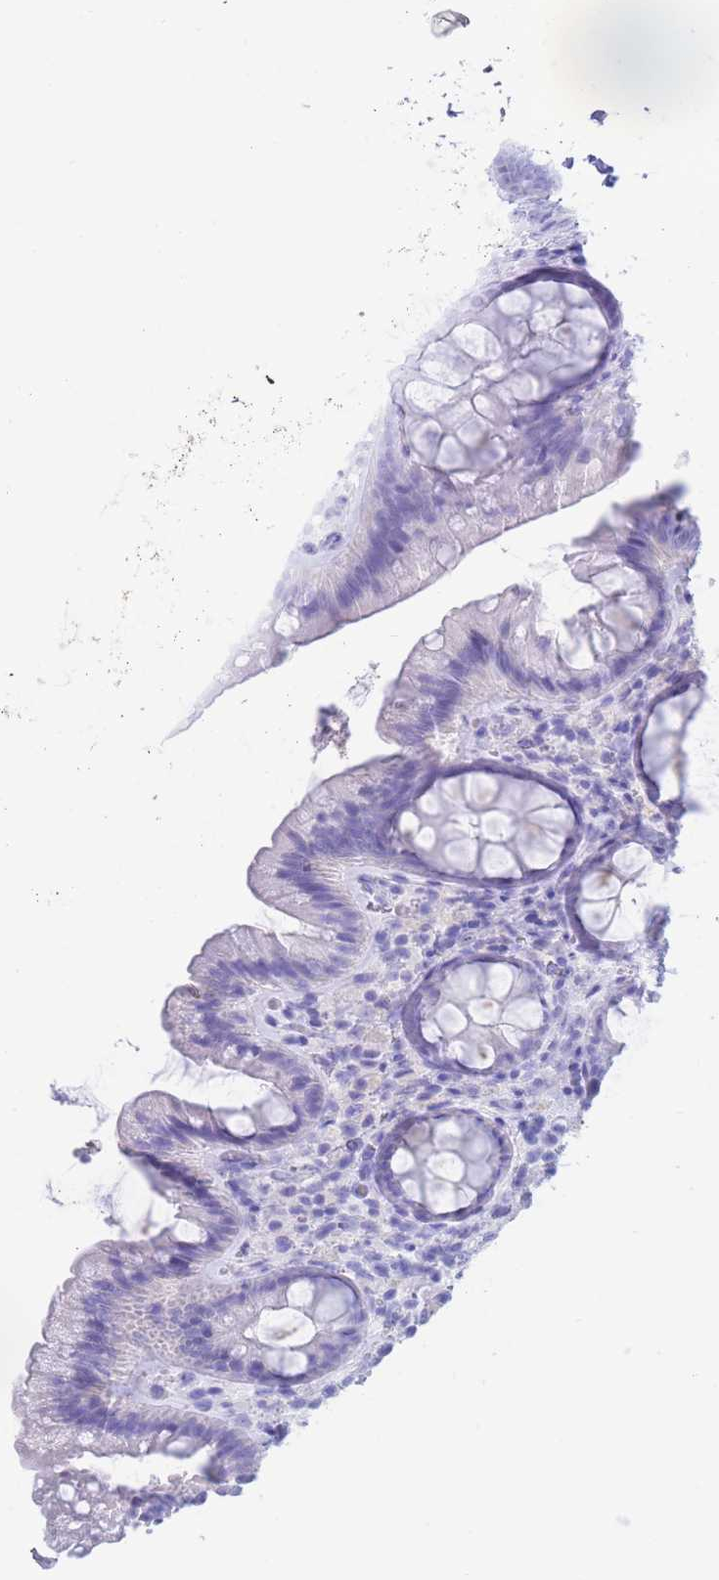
{"staining": {"intensity": "negative", "quantity": "none", "location": "none"}, "tissue": "colon", "cell_type": "Endothelial cells", "image_type": "normal", "snomed": [{"axis": "morphology", "description": "Normal tissue, NOS"}, {"axis": "topography", "description": "Colon"}], "caption": "Endothelial cells show no significant protein staining in normal colon. The staining is performed using DAB brown chromogen with nuclei counter-stained in using hematoxylin.", "gene": "SLCO1B1", "patient": {"sex": "male", "age": 46}}